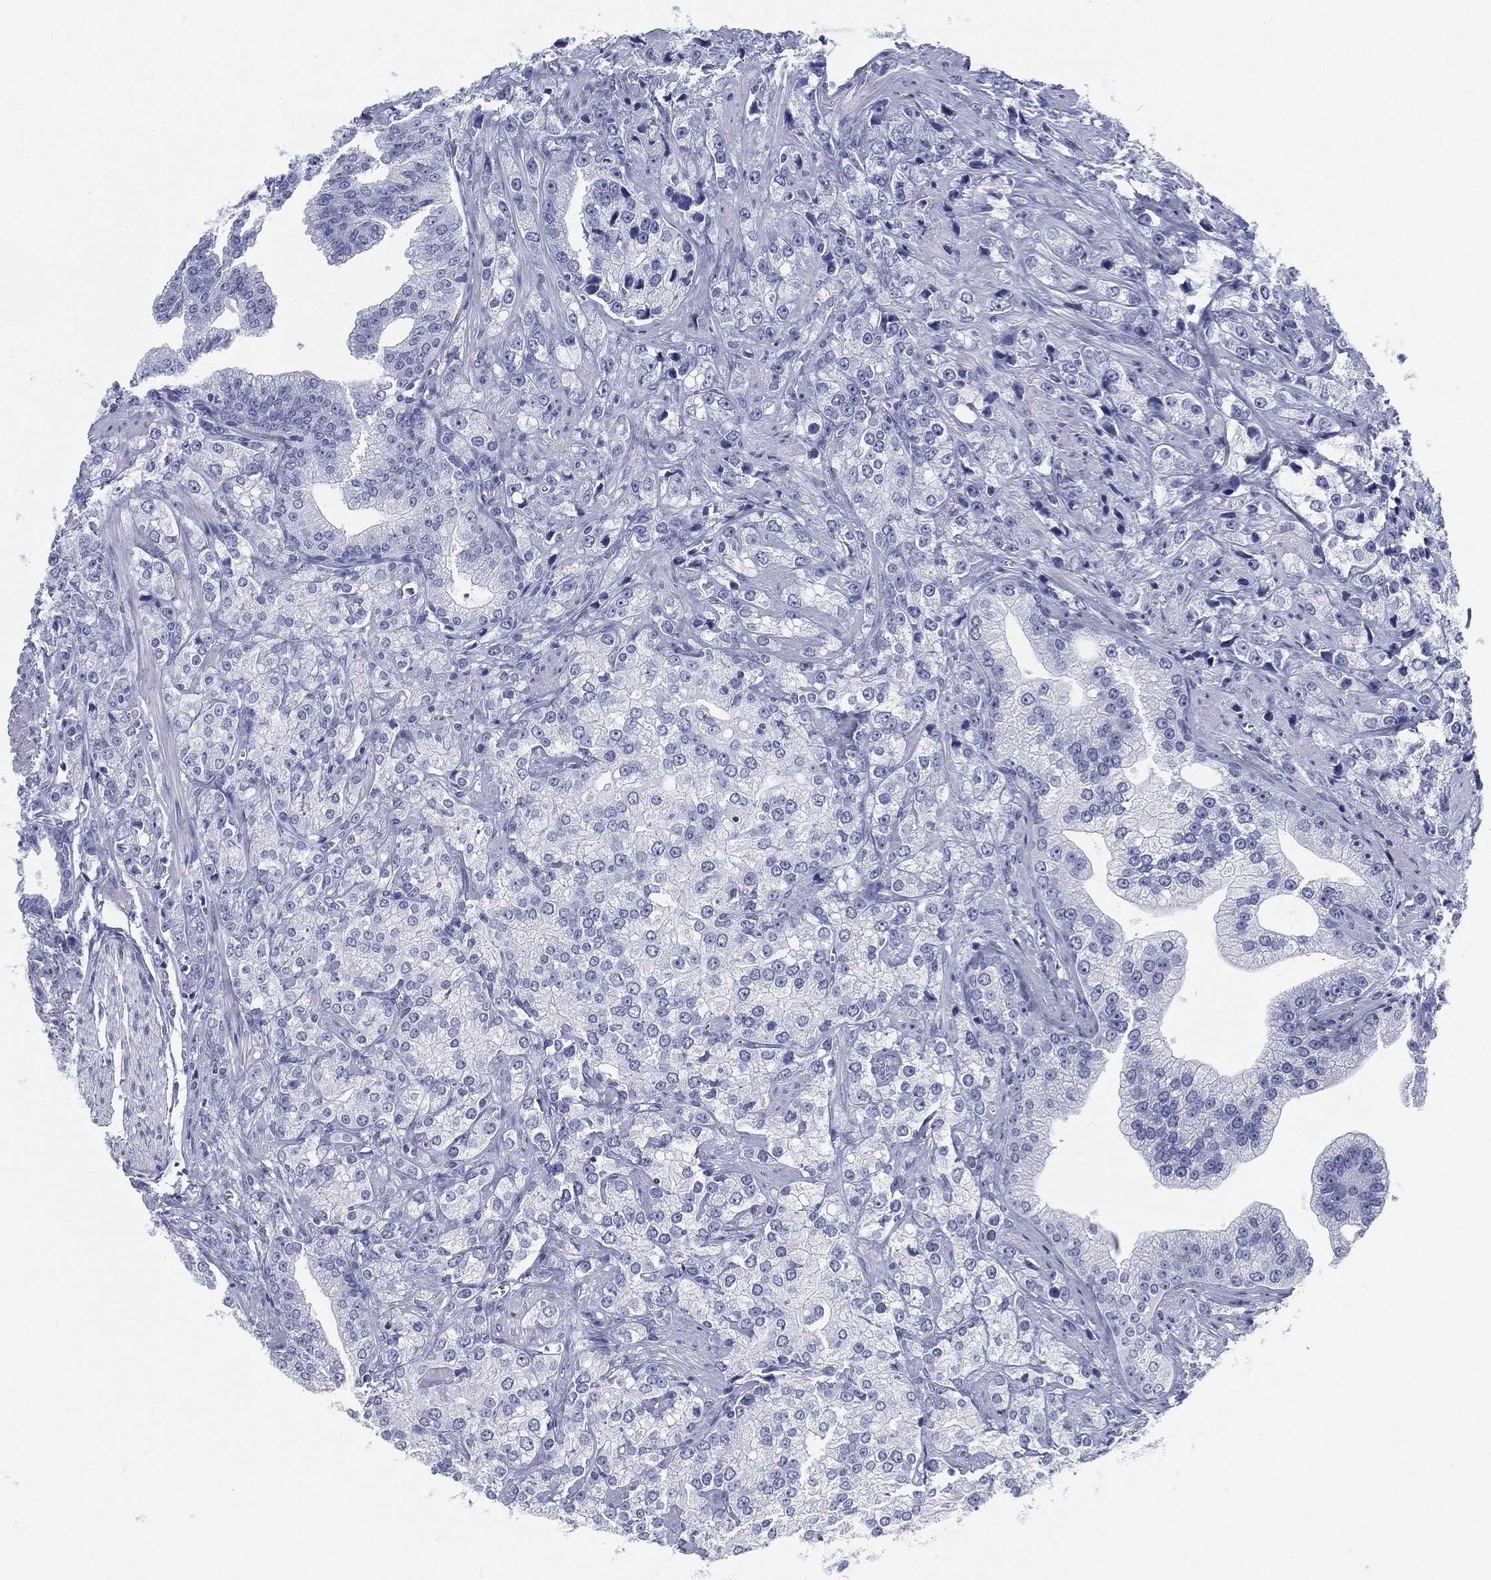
{"staining": {"intensity": "negative", "quantity": "none", "location": "none"}, "tissue": "prostate cancer", "cell_type": "Tumor cells", "image_type": "cancer", "snomed": [{"axis": "morphology", "description": "Adenocarcinoma, NOS"}, {"axis": "topography", "description": "Prostate and seminal vesicle, NOS"}, {"axis": "topography", "description": "Prostate"}], "caption": "This is an IHC photomicrograph of human prostate cancer (adenocarcinoma). There is no expression in tumor cells.", "gene": "ATP1B2", "patient": {"sex": "male", "age": 68}}